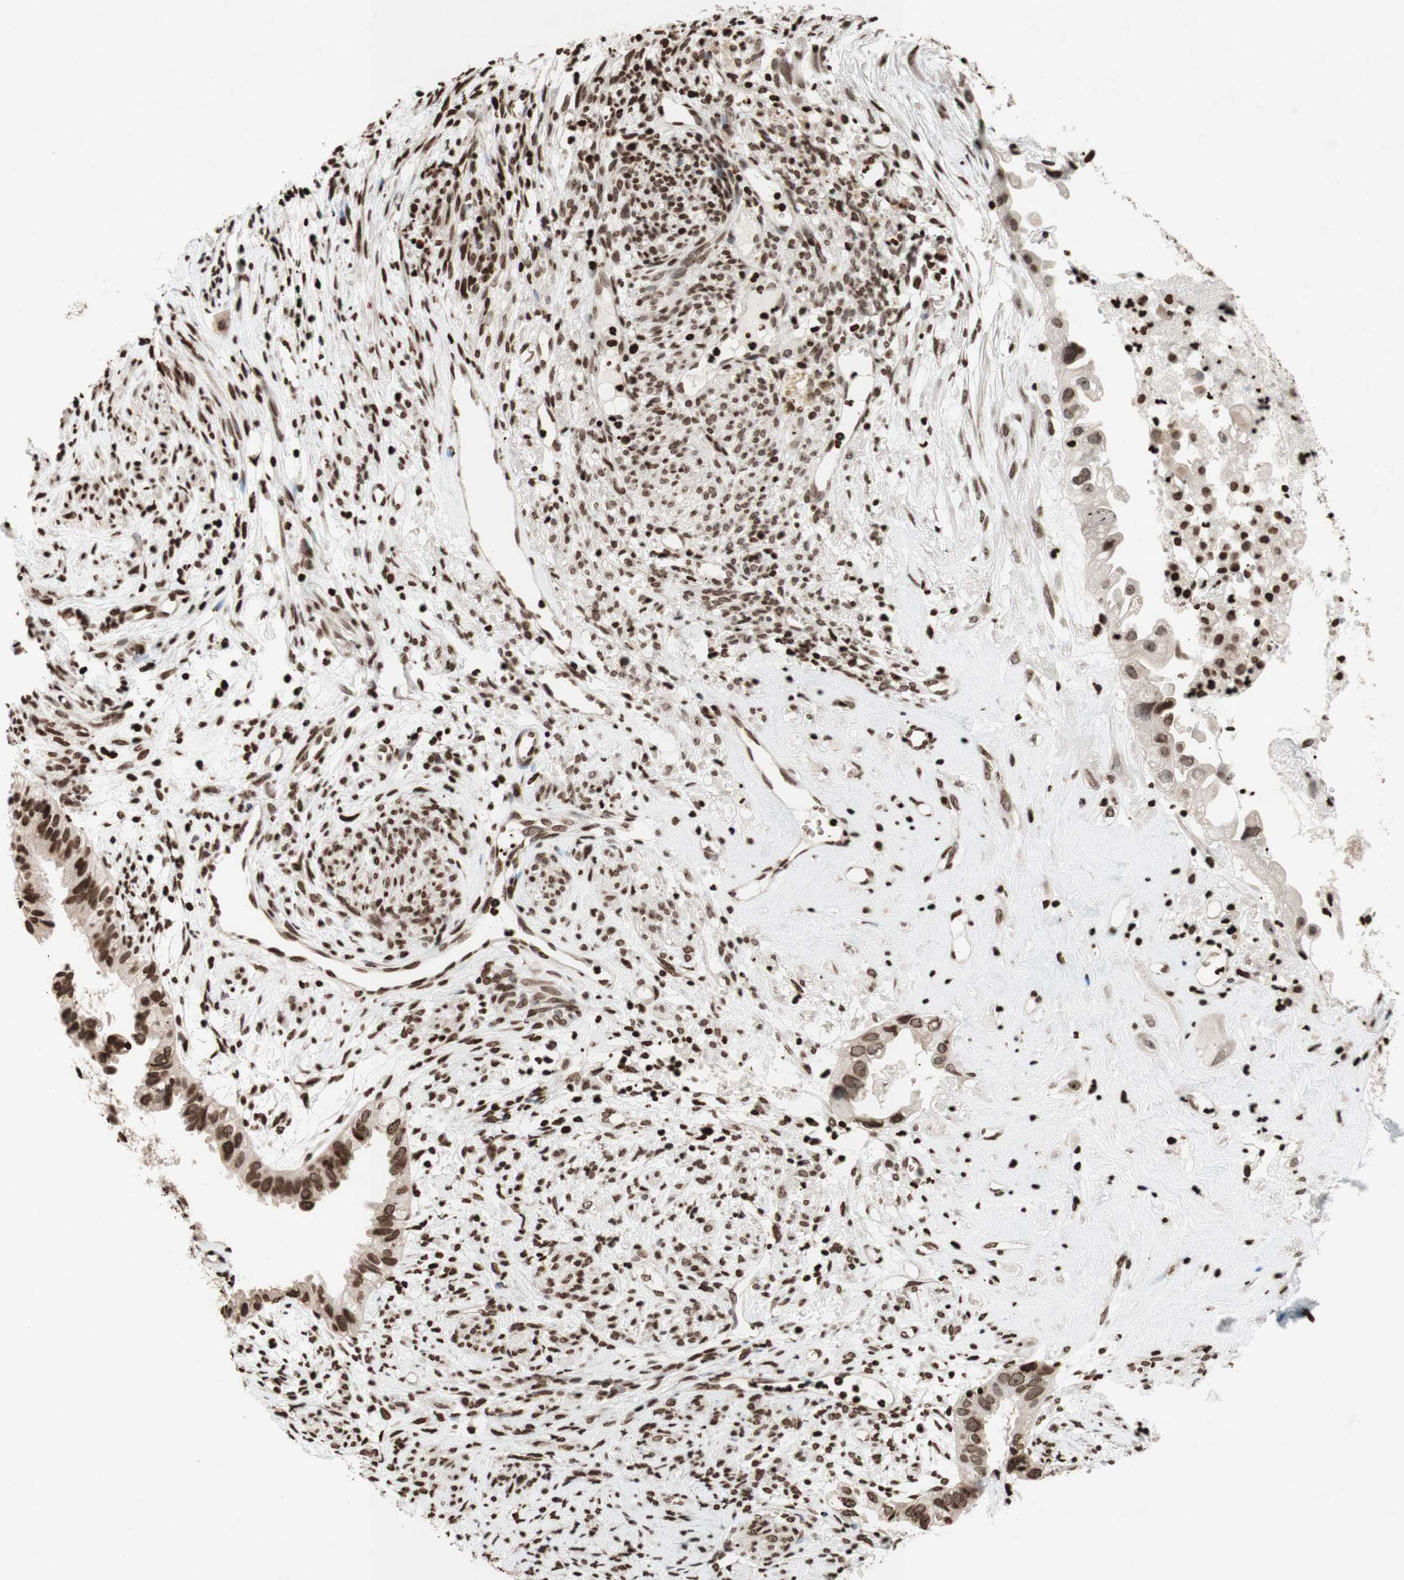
{"staining": {"intensity": "moderate", "quantity": ">75%", "location": "nuclear"}, "tissue": "cervical cancer", "cell_type": "Tumor cells", "image_type": "cancer", "snomed": [{"axis": "morphology", "description": "Normal tissue, NOS"}, {"axis": "morphology", "description": "Adenocarcinoma, NOS"}, {"axis": "topography", "description": "Cervix"}, {"axis": "topography", "description": "Endometrium"}], "caption": "Protein staining by IHC shows moderate nuclear staining in approximately >75% of tumor cells in cervical cancer (adenocarcinoma).", "gene": "NCOA3", "patient": {"sex": "female", "age": 86}}